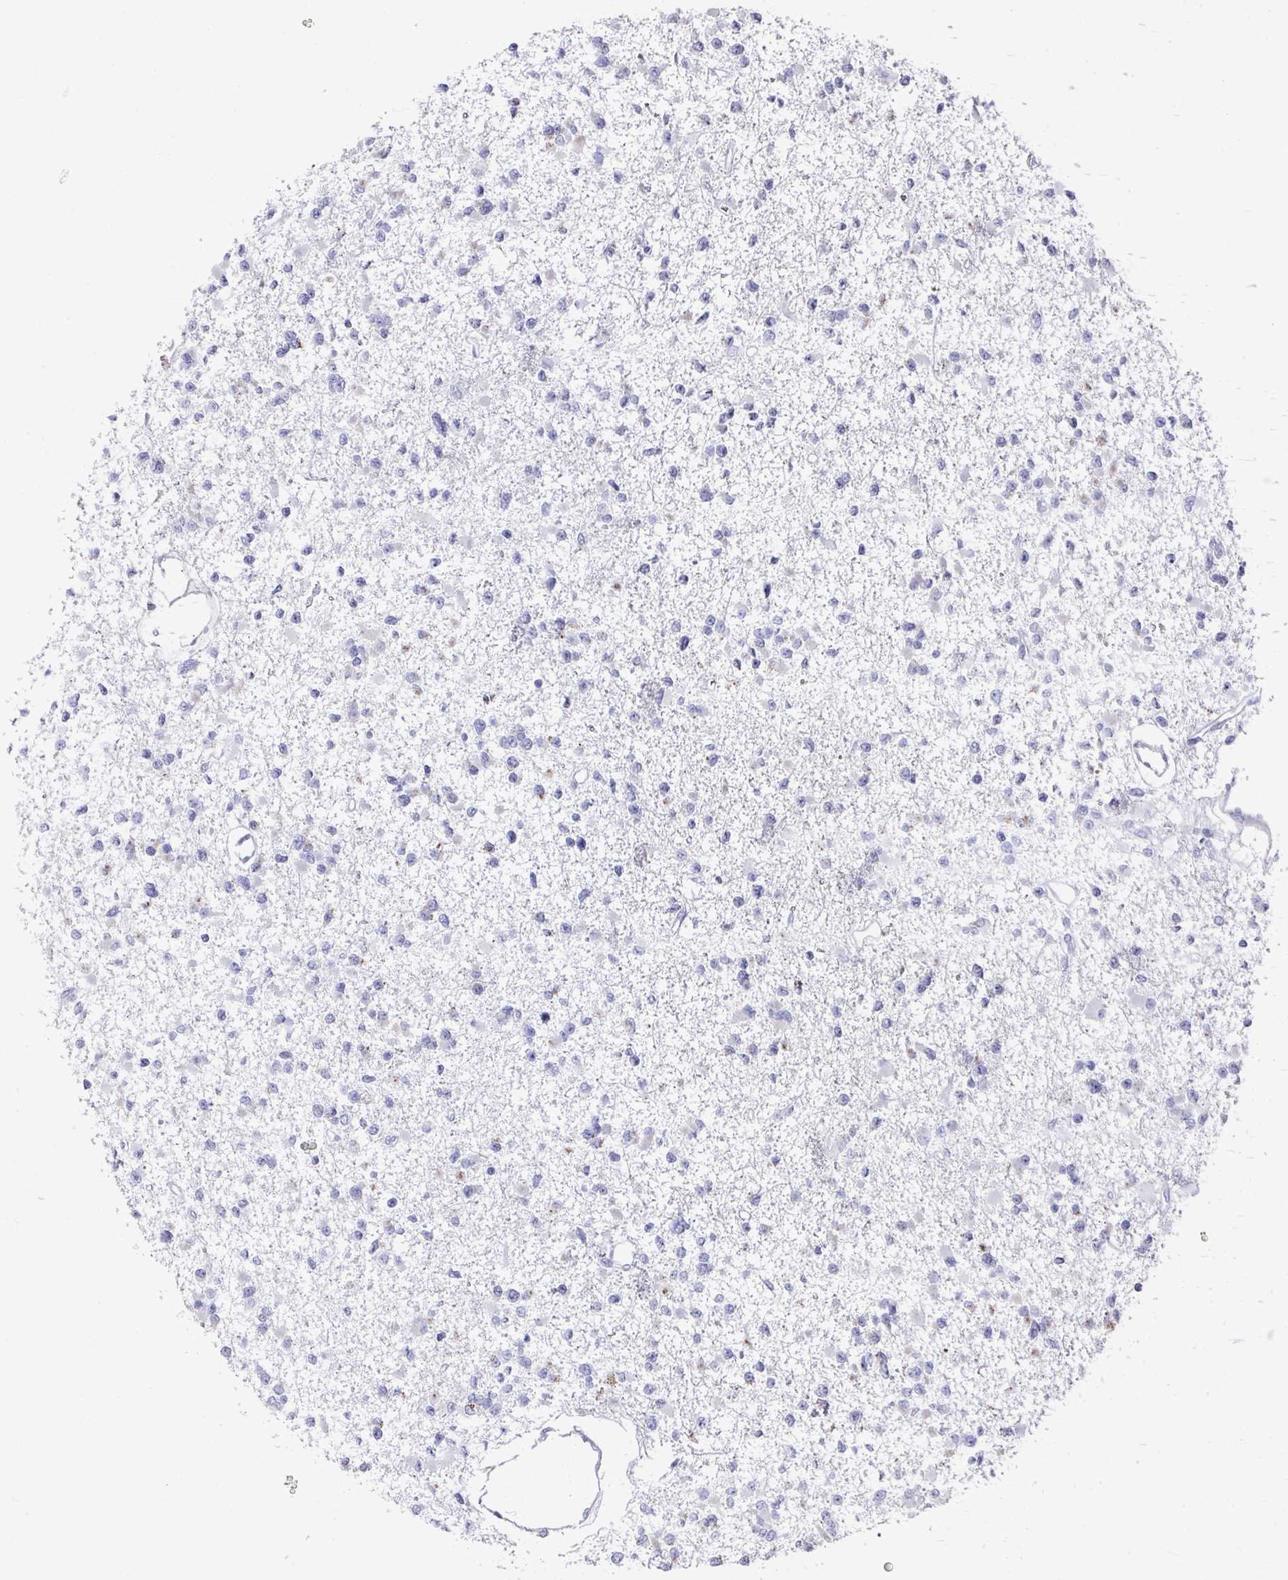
{"staining": {"intensity": "negative", "quantity": "none", "location": "none"}, "tissue": "glioma", "cell_type": "Tumor cells", "image_type": "cancer", "snomed": [{"axis": "morphology", "description": "Glioma, malignant, Low grade"}, {"axis": "topography", "description": "Brain"}], "caption": "Photomicrograph shows no protein expression in tumor cells of glioma tissue.", "gene": "CPVL", "patient": {"sex": "female", "age": 22}}